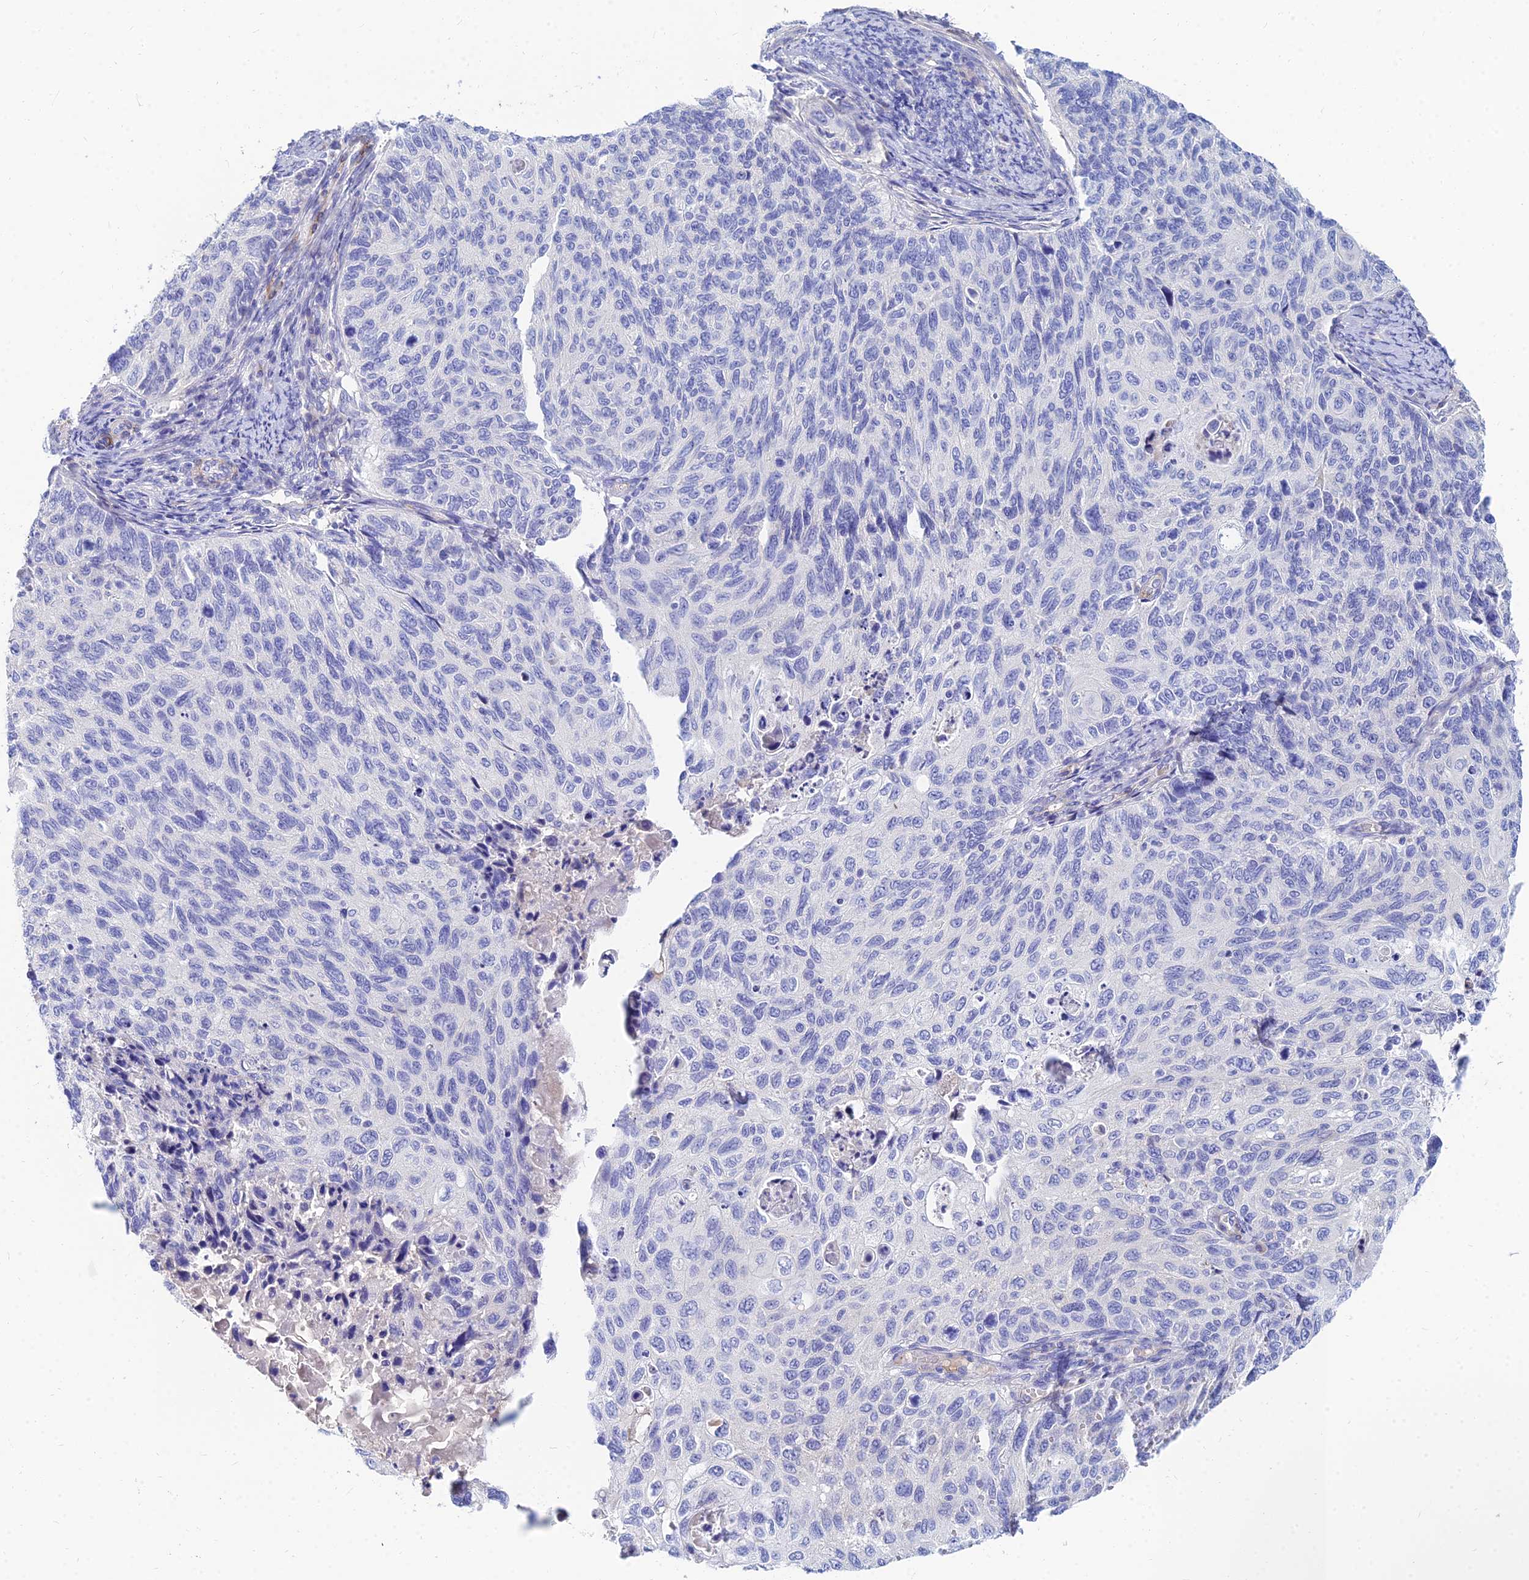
{"staining": {"intensity": "negative", "quantity": "none", "location": "none"}, "tissue": "cervical cancer", "cell_type": "Tumor cells", "image_type": "cancer", "snomed": [{"axis": "morphology", "description": "Squamous cell carcinoma, NOS"}, {"axis": "topography", "description": "Cervix"}], "caption": "Tumor cells show no significant protein expression in cervical cancer.", "gene": "ZNF552", "patient": {"sex": "female", "age": 70}}